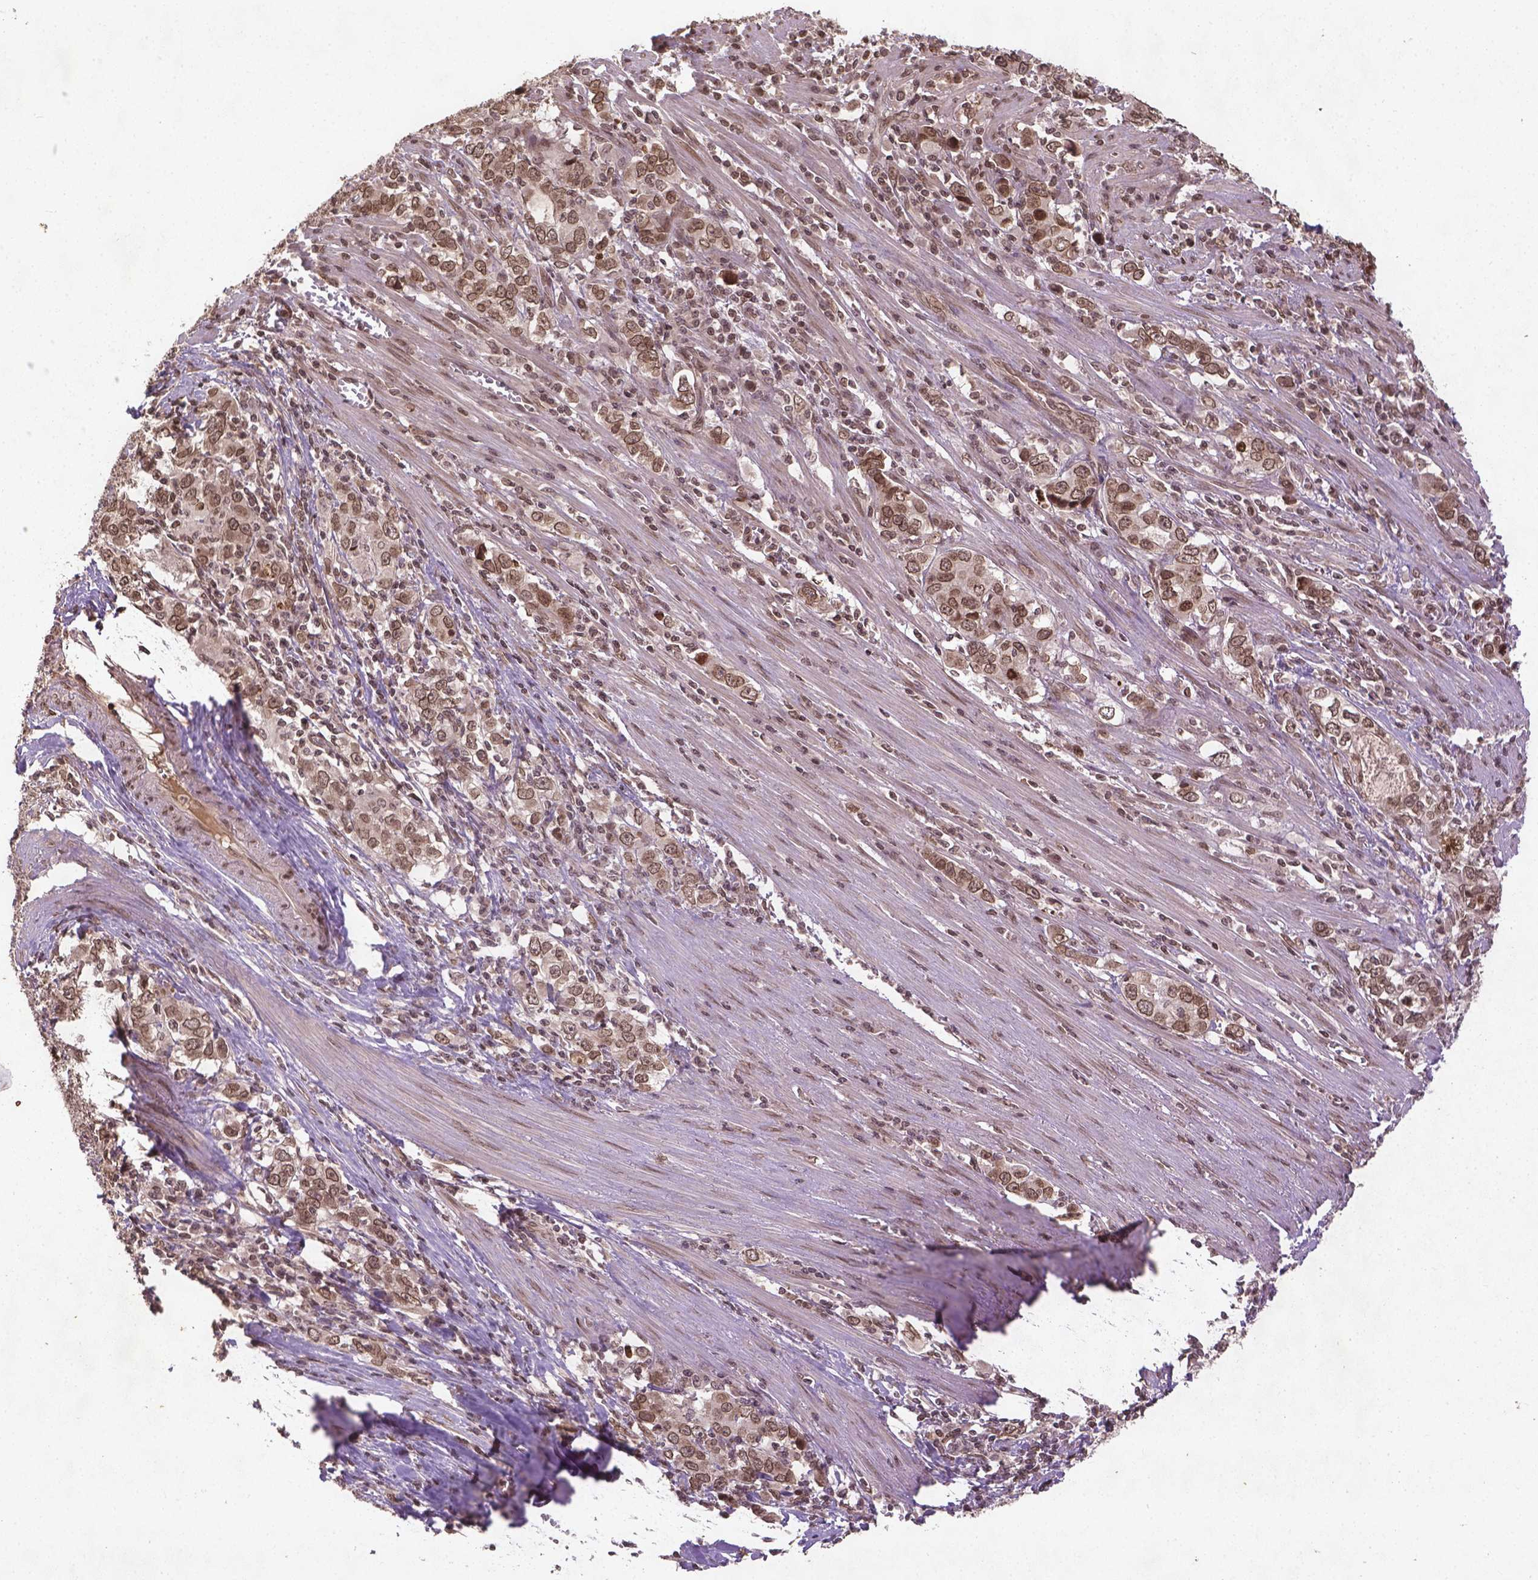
{"staining": {"intensity": "moderate", "quantity": ">75%", "location": "nuclear"}, "tissue": "stomach cancer", "cell_type": "Tumor cells", "image_type": "cancer", "snomed": [{"axis": "morphology", "description": "Adenocarcinoma, NOS"}, {"axis": "topography", "description": "Stomach, lower"}], "caption": "Tumor cells exhibit medium levels of moderate nuclear expression in about >75% of cells in stomach cancer (adenocarcinoma).", "gene": "BANF1", "patient": {"sex": "female", "age": 72}}